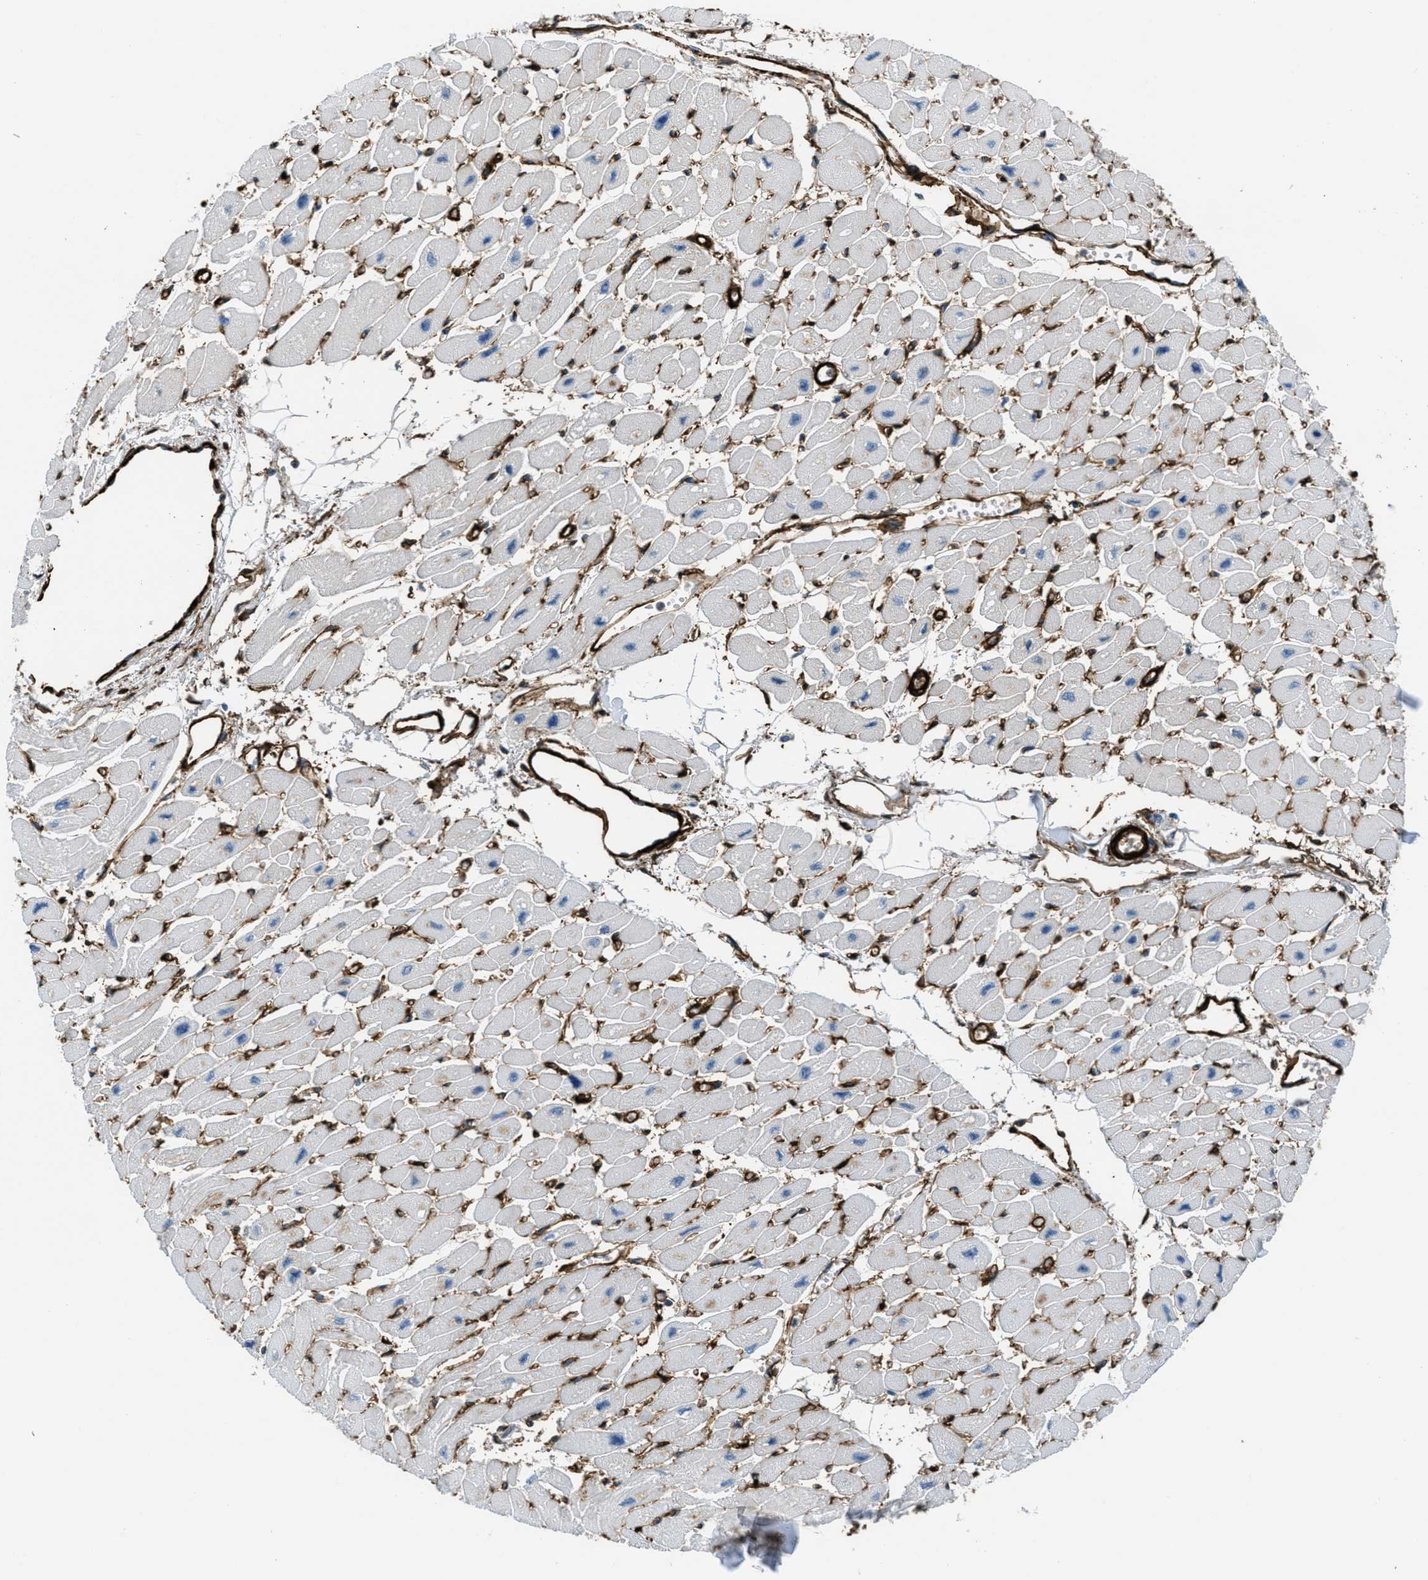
{"staining": {"intensity": "negative", "quantity": "none", "location": "none"}, "tissue": "heart muscle", "cell_type": "Cardiomyocytes", "image_type": "normal", "snomed": [{"axis": "morphology", "description": "Normal tissue, NOS"}, {"axis": "topography", "description": "Heart"}], "caption": "This photomicrograph is of unremarkable heart muscle stained with immunohistochemistry to label a protein in brown with the nuclei are counter-stained blue. There is no expression in cardiomyocytes.", "gene": "CALD1", "patient": {"sex": "female", "age": 54}}